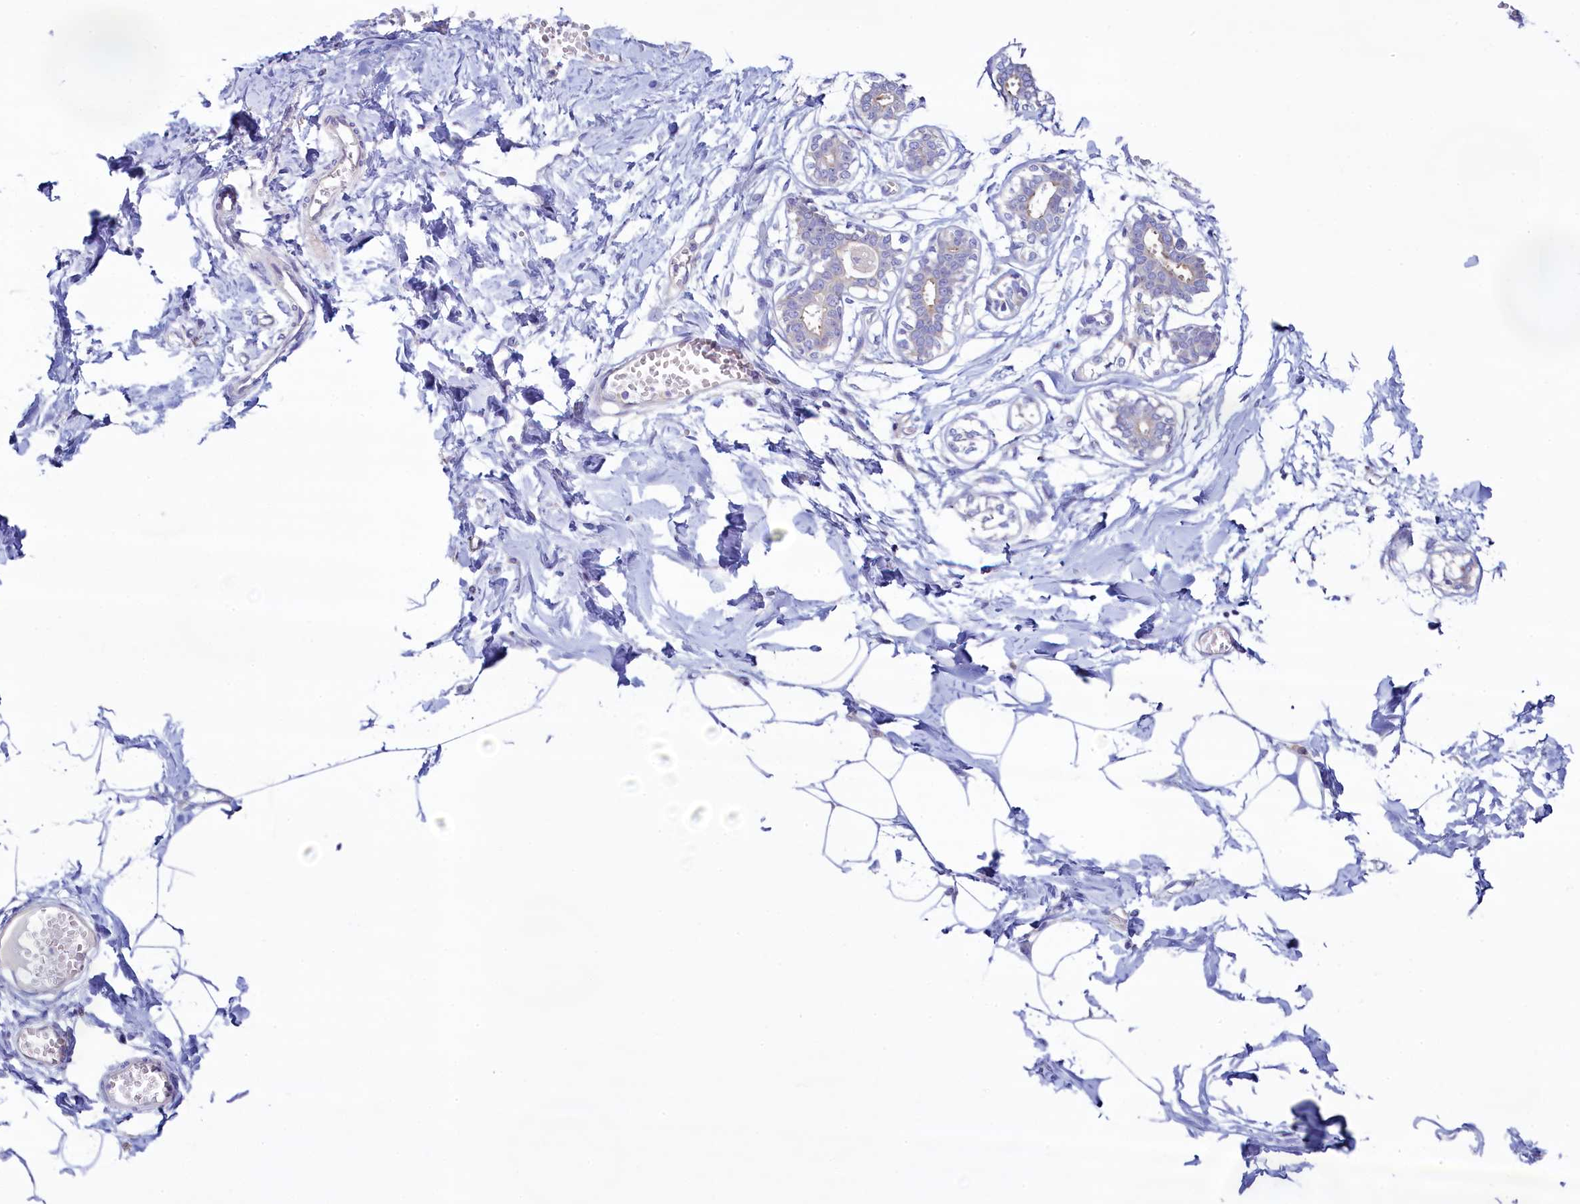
{"staining": {"intensity": "negative", "quantity": "none", "location": "none"}, "tissue": "breast", "cell_type": "Adipocytes", "image_type": "normal", "snomed": [{"axis": "morphology", "description": "Normal tissue, NOS"}, {"axis": "topography", "description": "Breast"}], "caption": "This histopathology image is of unremarkable breast stained with immunohistochemistry to label a protein in brown with the nuclei are counter-stained blue. There is no positivity in adipocytes. The staining is performed using DAB brown chromogen with nuclei counter-stained in using hematoxylin.", "gene": "KRBOX5", "patient": {"sex": "female", "age": 27}}